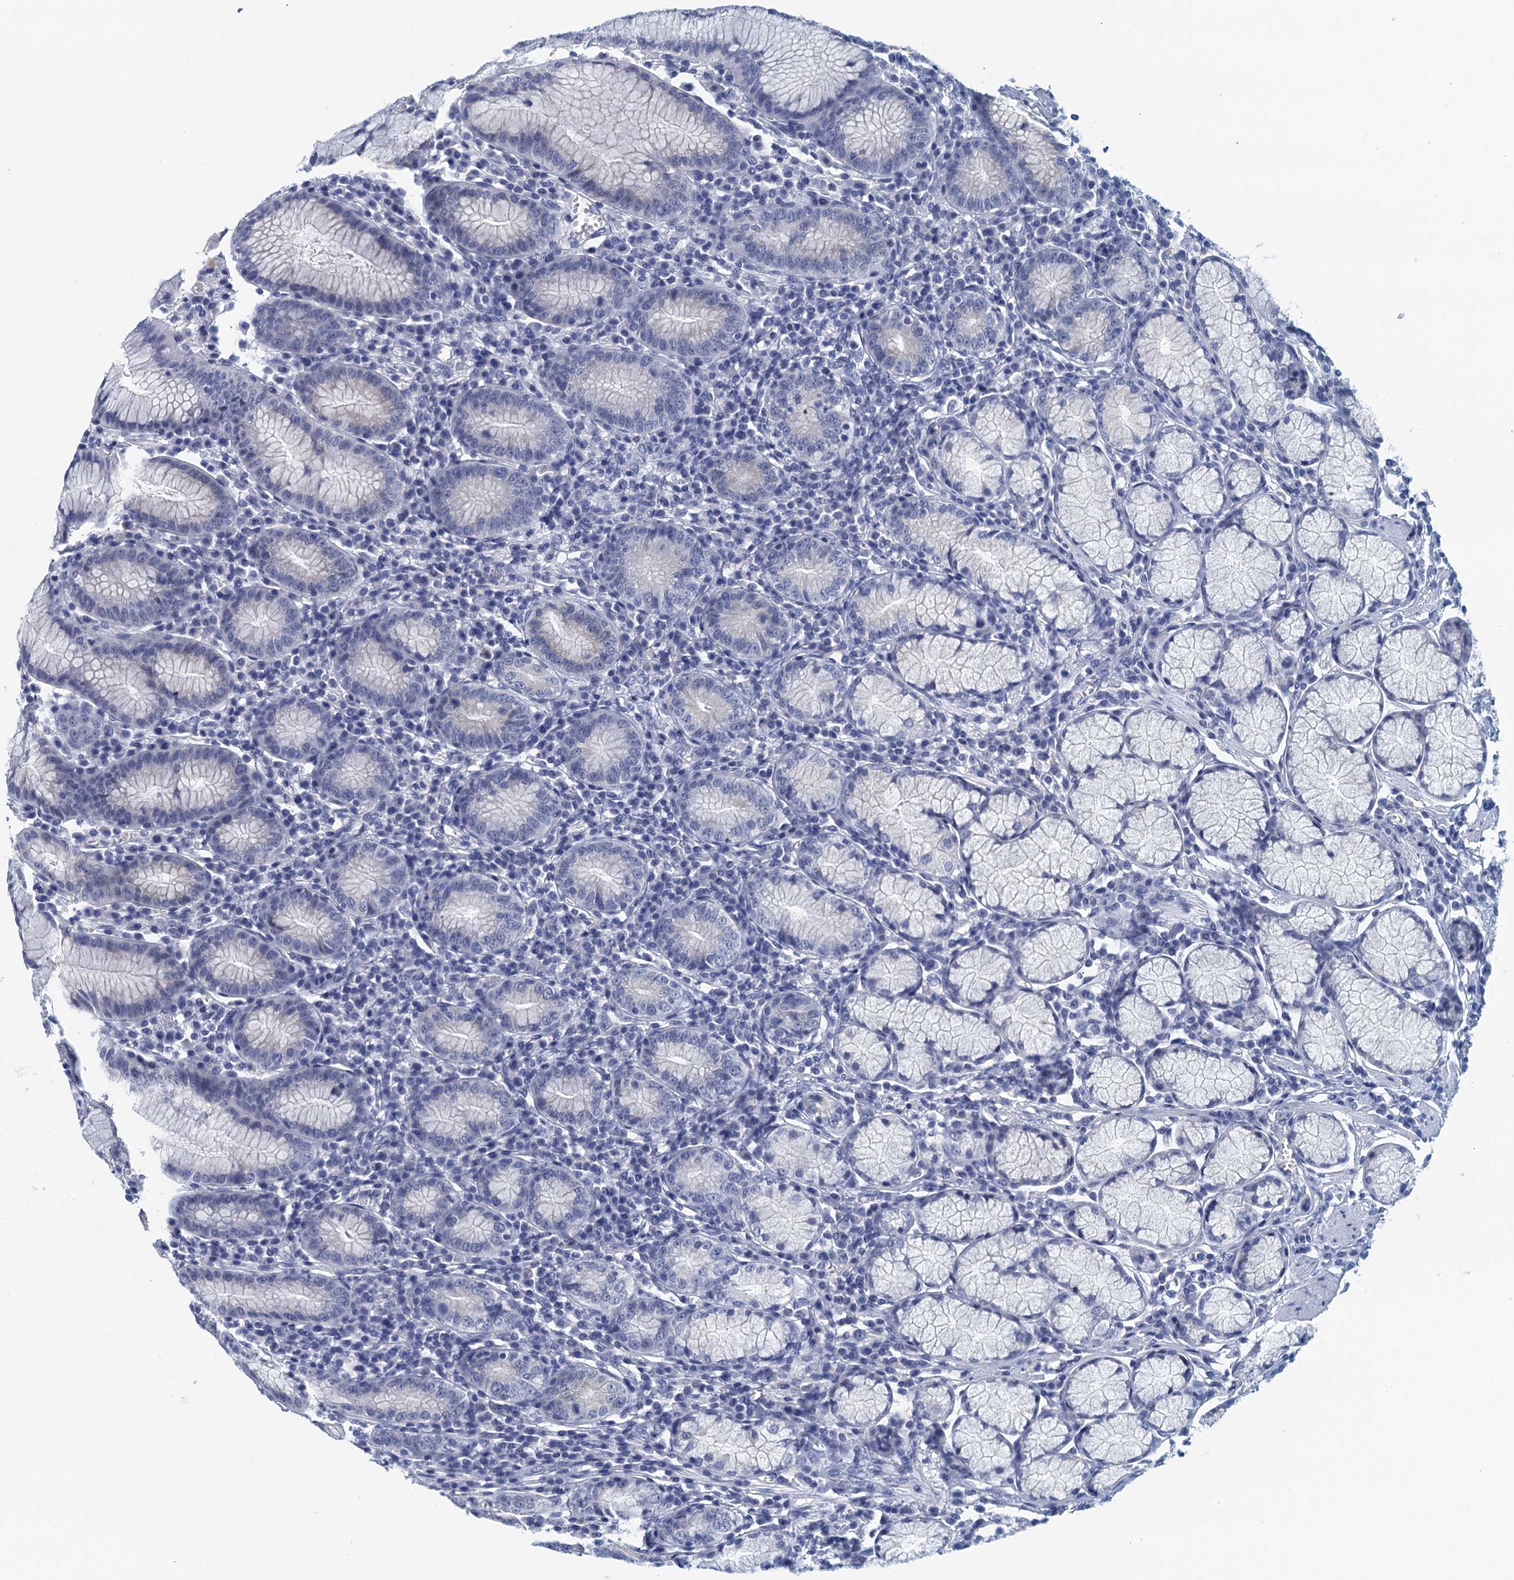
{"staining": {"intensity": "negative", "quantity": "none", "location": "none"}, "tissue": "stomach", "cell_type": "Glandular cells", "image_type": "normal", "snomed": [{"axis": "morphology", "description": "Normal tissue, NOS"}, {"axis": "topography", "description": "Stomach"}], "caption": "The micrograph exhibits no significant positivity in glandular cells of stomach.", "gene": "CYP51A1", "patient": {"sex": "male", "age": 55}}